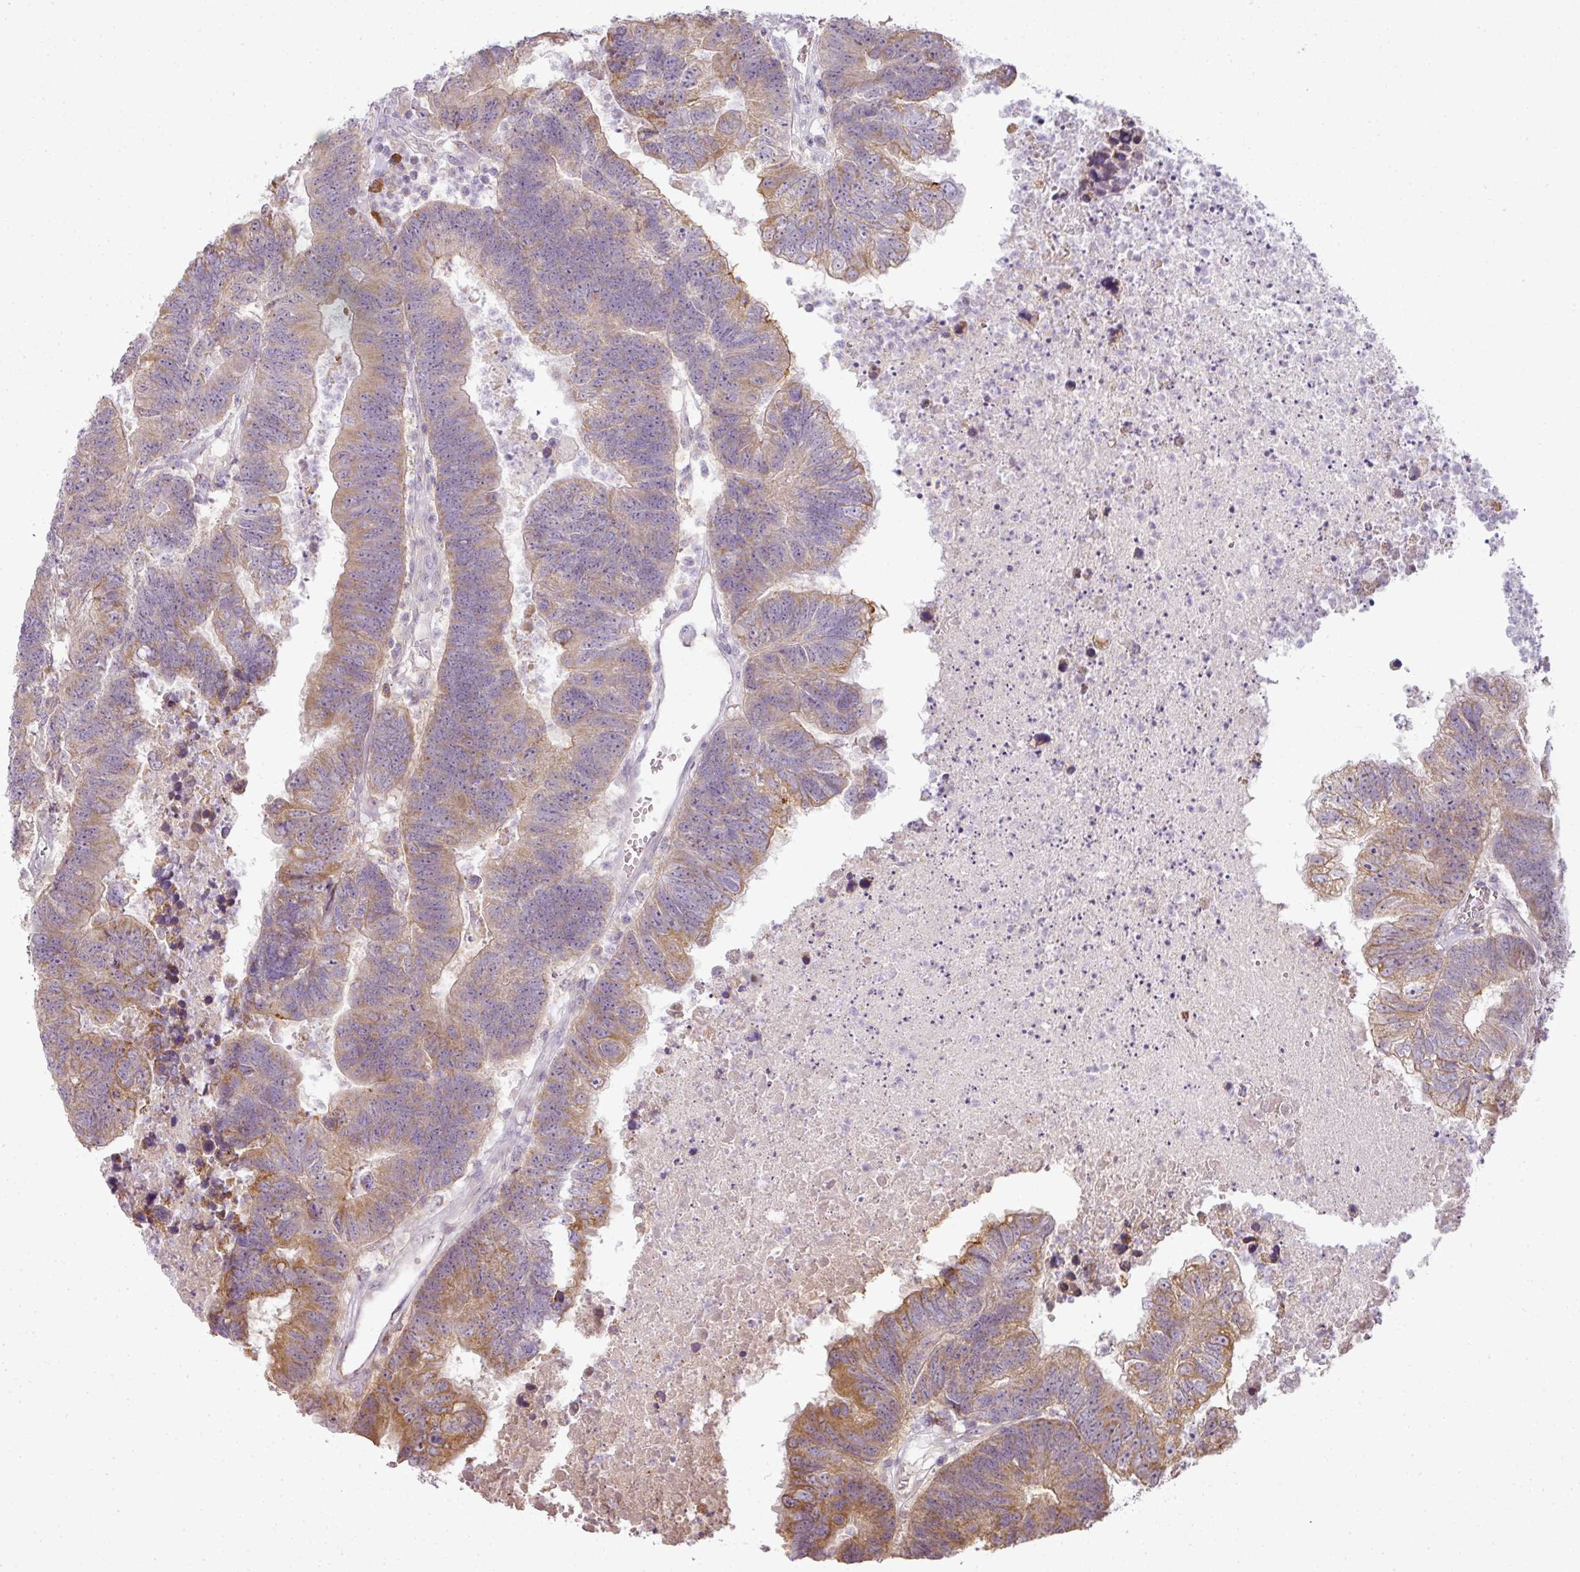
{"staining": {"intensity": "moderate", "quantity": ">75%", "location": "cytoplasmic/membranous"}, "tissue": "colorectal cancer", "cell_type": "Tumor cells", "image_type": "cancer", "snomed": [{"axis": "morphology", "description": "Adenocarcinoma, NOS"}, {"axis": "topography", "description": "Colon"}], "caption": "Tumor cells reveal moderate cytoplasmic/membranous staining in approximately >75% of cells in adenocarcinoma (colorectal).", "gene": "LY75", "patient": {"sex": "female", "age": 48}}